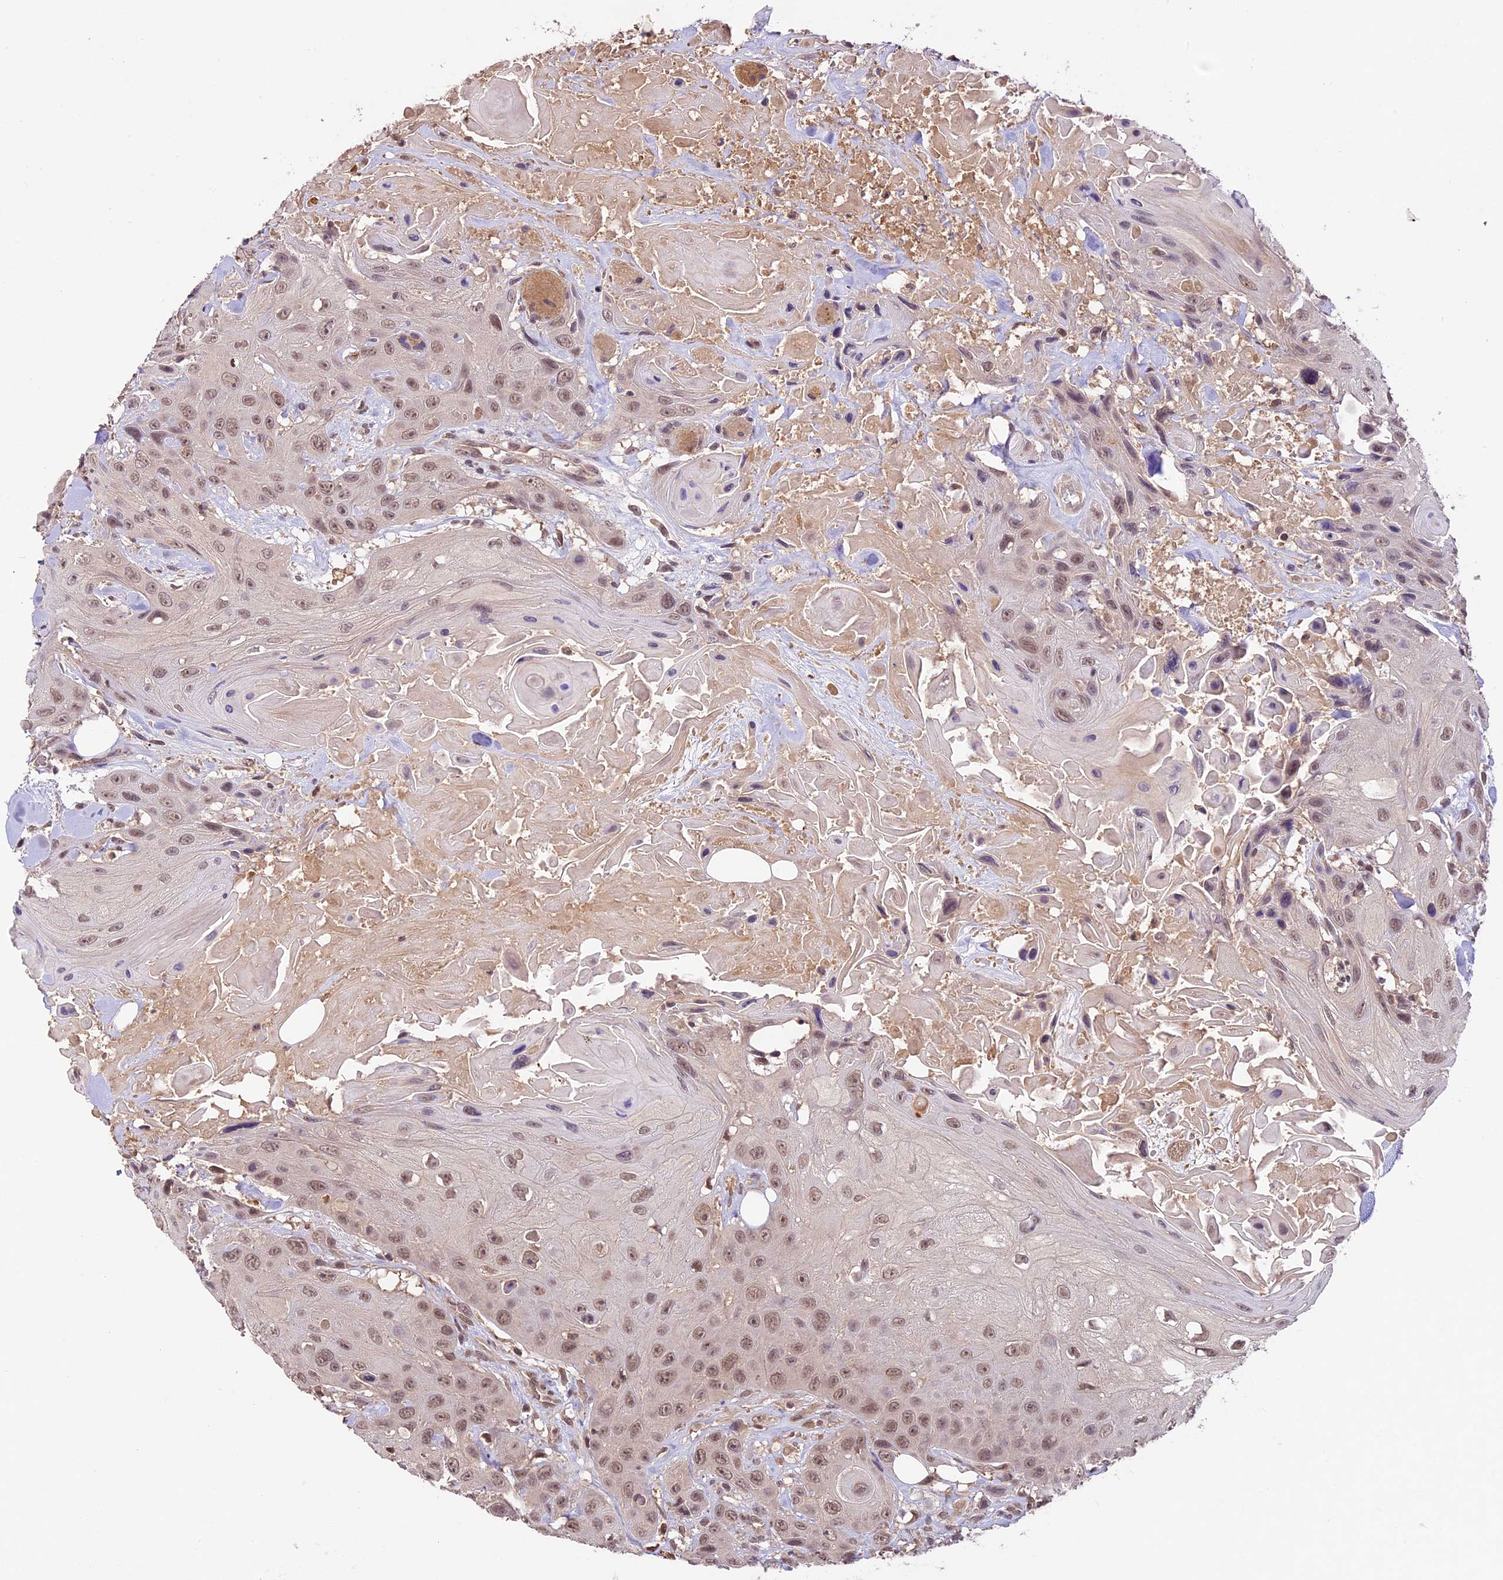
{"staining": {"intensity": "moderate", "quantity": ">75%", "location": "nuclear"}, "tissue": "head and neck cancer", "cell_type": "Tumor cells", "image_type": "cancer", "snomed": [{"axis": "morphology", "description": "Squamous cell carcinoma, NOS"}, {"axis": "topography", "description": "Head-Neck"}], "caption": "An immunohistochemistry photomicrograph of neoplastic tissue is shown. Protein staining in brown labels moderate nuclear positivity in head and neck cancer (squamous cell carcinoma) within tumor cells.", "gene": "ATP10A", "patient": {"sex": "male", "age": 81}}